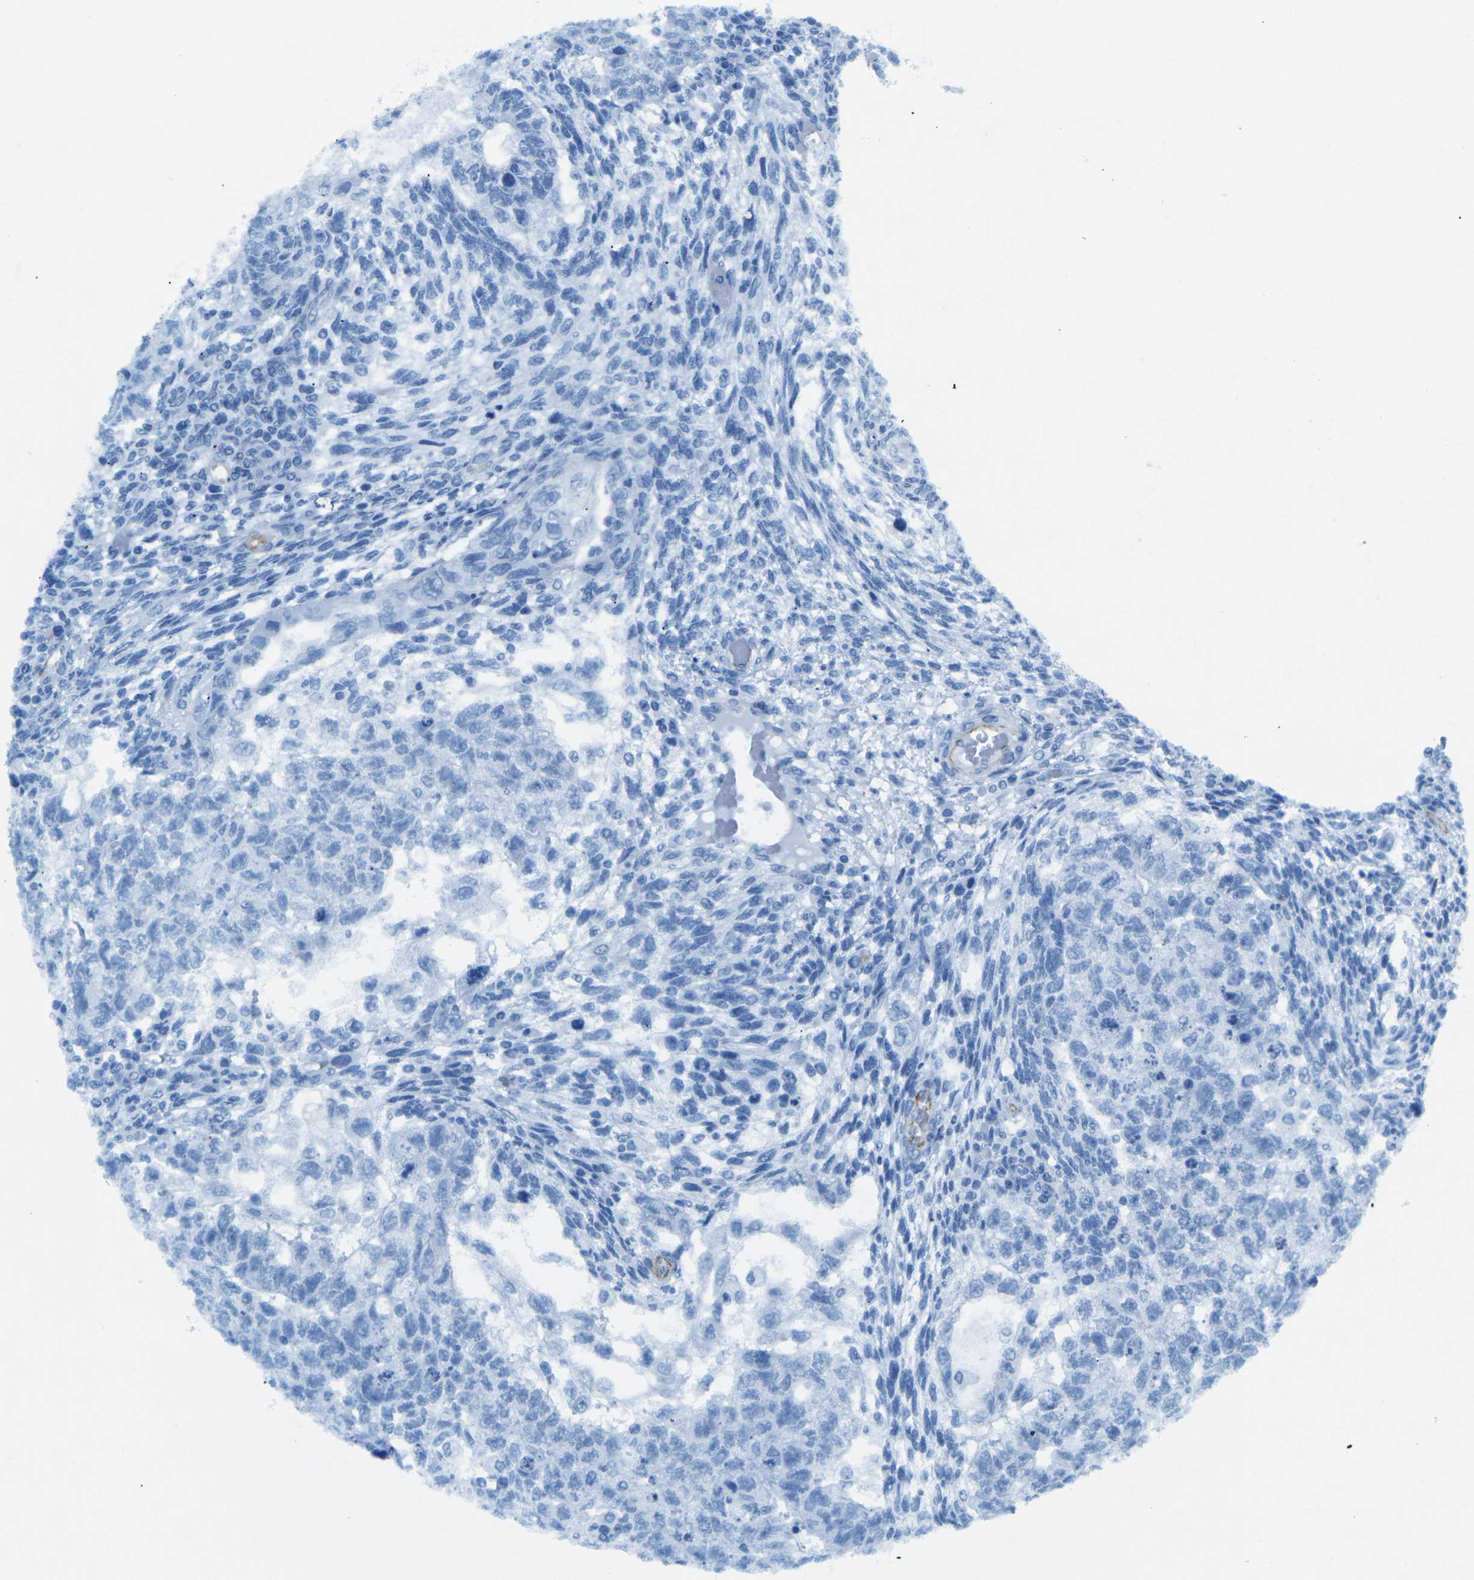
{"staining": {"intensity": "negative", "quantity": "none", "location": "none"}, "tissue": "testis cancer", "cell_type": "Tumor cells", "image_type": "cancer", "snomed": [{"axis": "morphology", "description": "Normal tissue, NOS"}, {"axis": "morphology", "description": "Carcinoma, Embryonal, NOS"}, {"axis": "topography", "description": "Testis"}], "caption": "A high-resolution histopathology image shows IHC staining of testis cancer, which reveals no significant positivity in tumor cells.", "gene": "SORT1", "patient": {"sex": "male", "age": 36}}